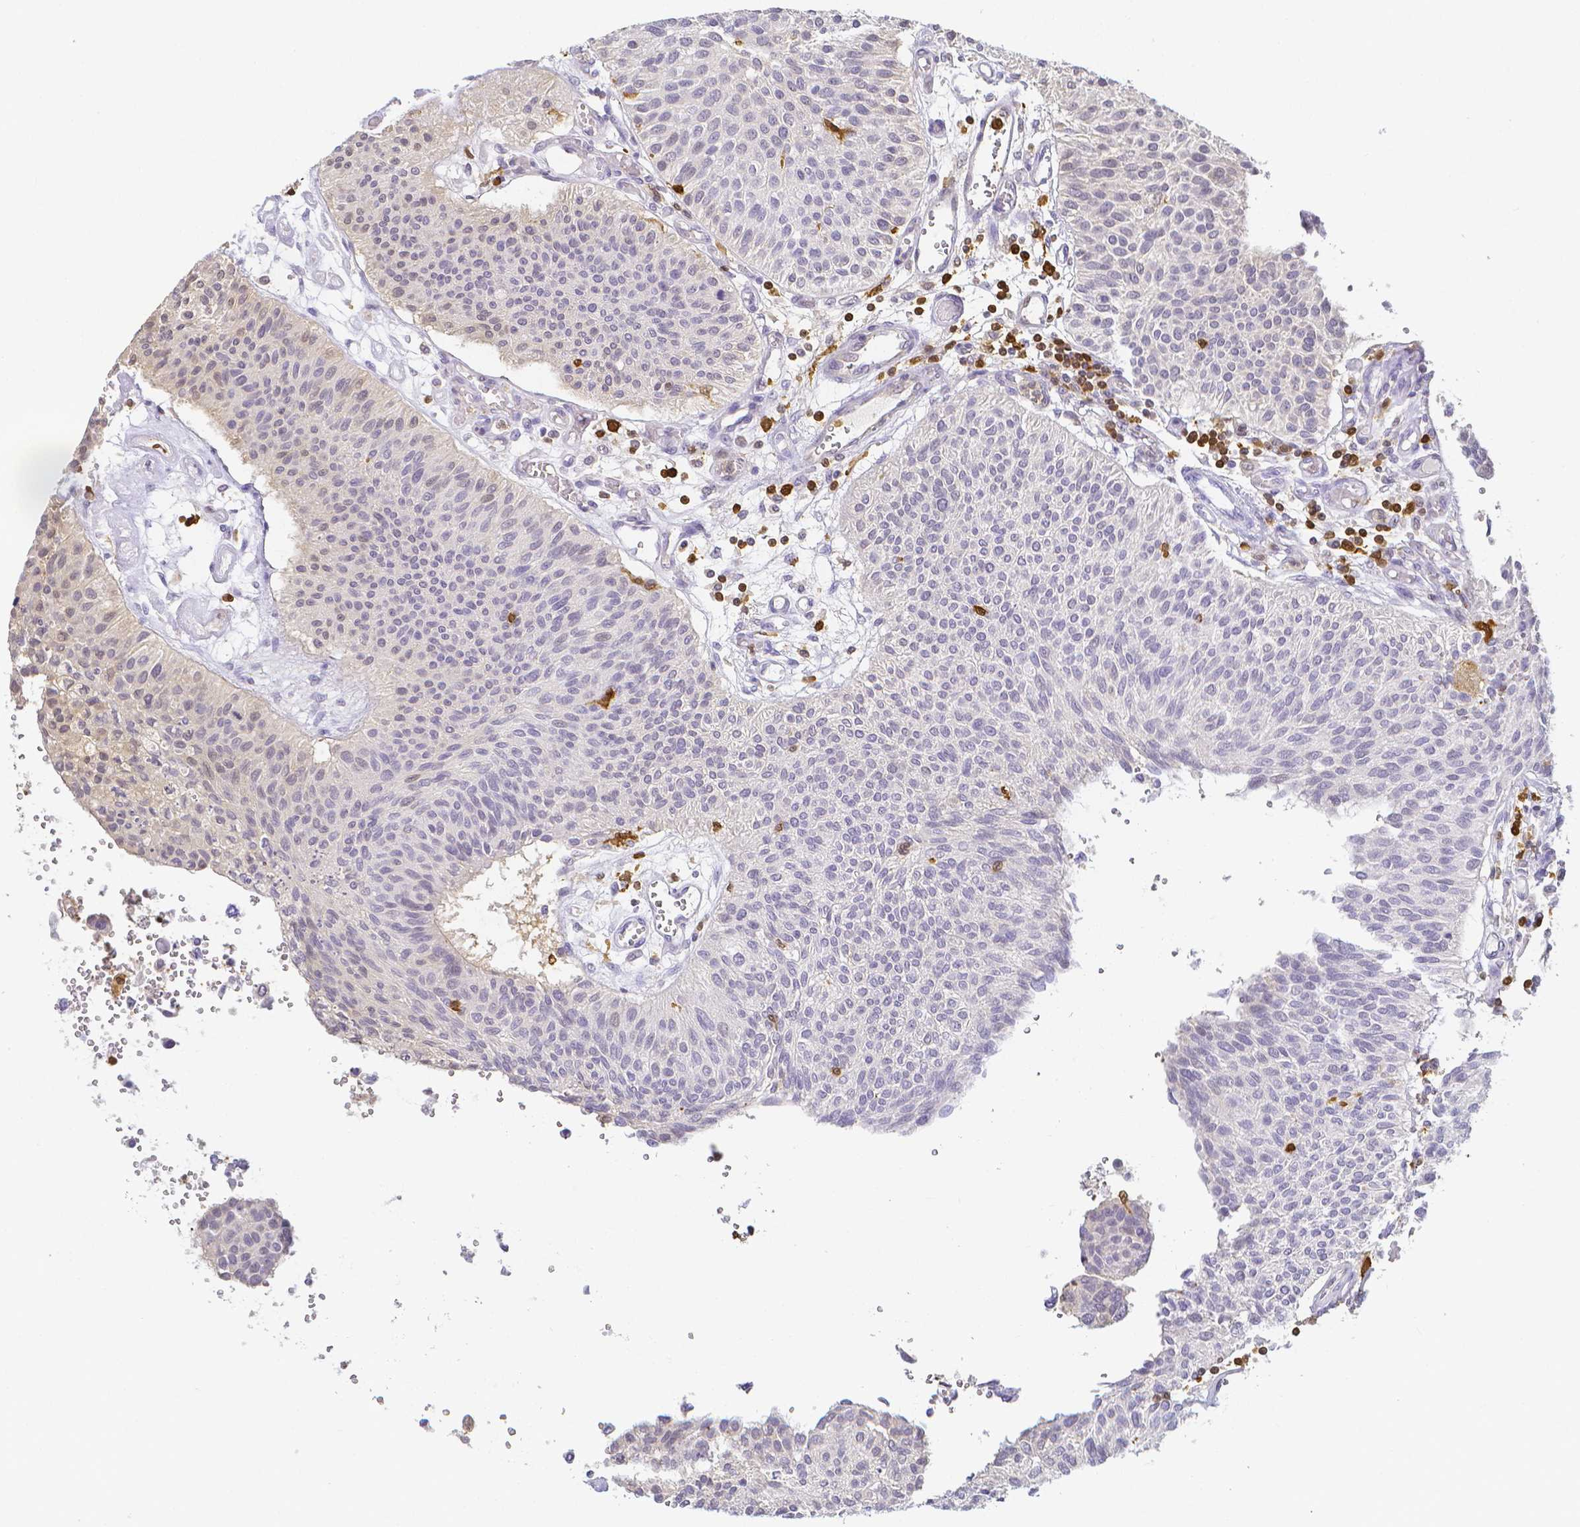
{"staining": {"intensity": "negative", "quantity": "none", "location": "none"}, "tissue": "urothelial cancer", "cell_type": "Tumor cells", "image_type": "cancer", "snomed": [{"axis": "morphology", "description": "Urothelial carcinoma, NOS"}, {"axis": "topography", "description": "Urinary bladder"}], "caption": "There is no significant staining in tumor cells of transitional cell carcinoma.", "gene": "COTL1", "patient": {"sex": "male", "age": 55}}